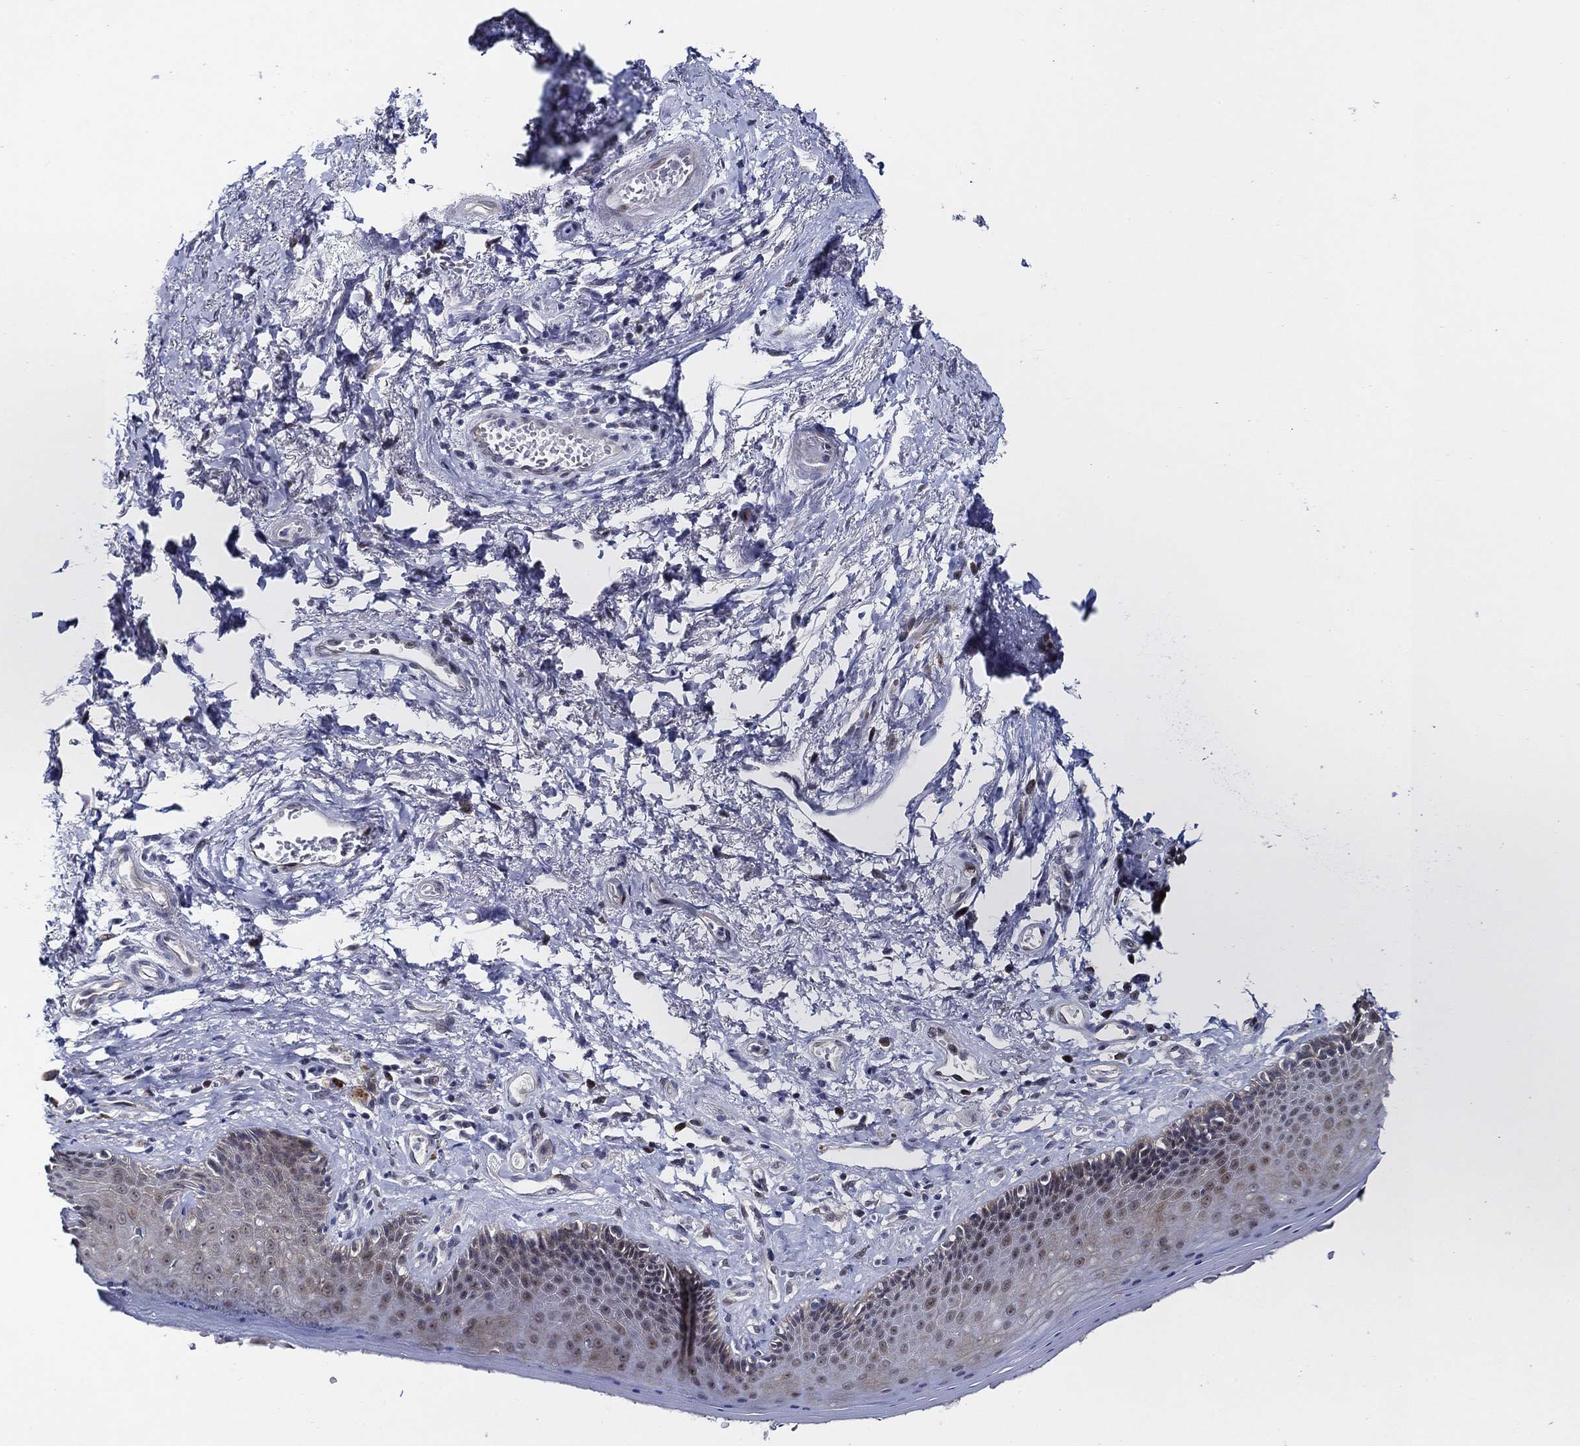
{"staining": {"intensity": "weak", "quantity": "25%-75%", "location": "cytoplasmic/membranous"}, "tissue": "skin", "cell_type": "Epidermal cells", "image_type": "normal", "snomed": [{"axis": "morphology", "description": "Normal tissue, NOS"}, {"axis": "morphology", "description": "Adenocarcinoma, NOS"}, {"axis": "topography", "description": "Rectum"}, {"axis": "topography", "description": "Anal"}], "caption": "Immunohistochemical staining of normal skin shows weak cytoplasmic/membranous protein expression in about 25%-75% of epidermal cells.", "gene": "C8orf48", "patient": {"sex": "female", "age": 68}}